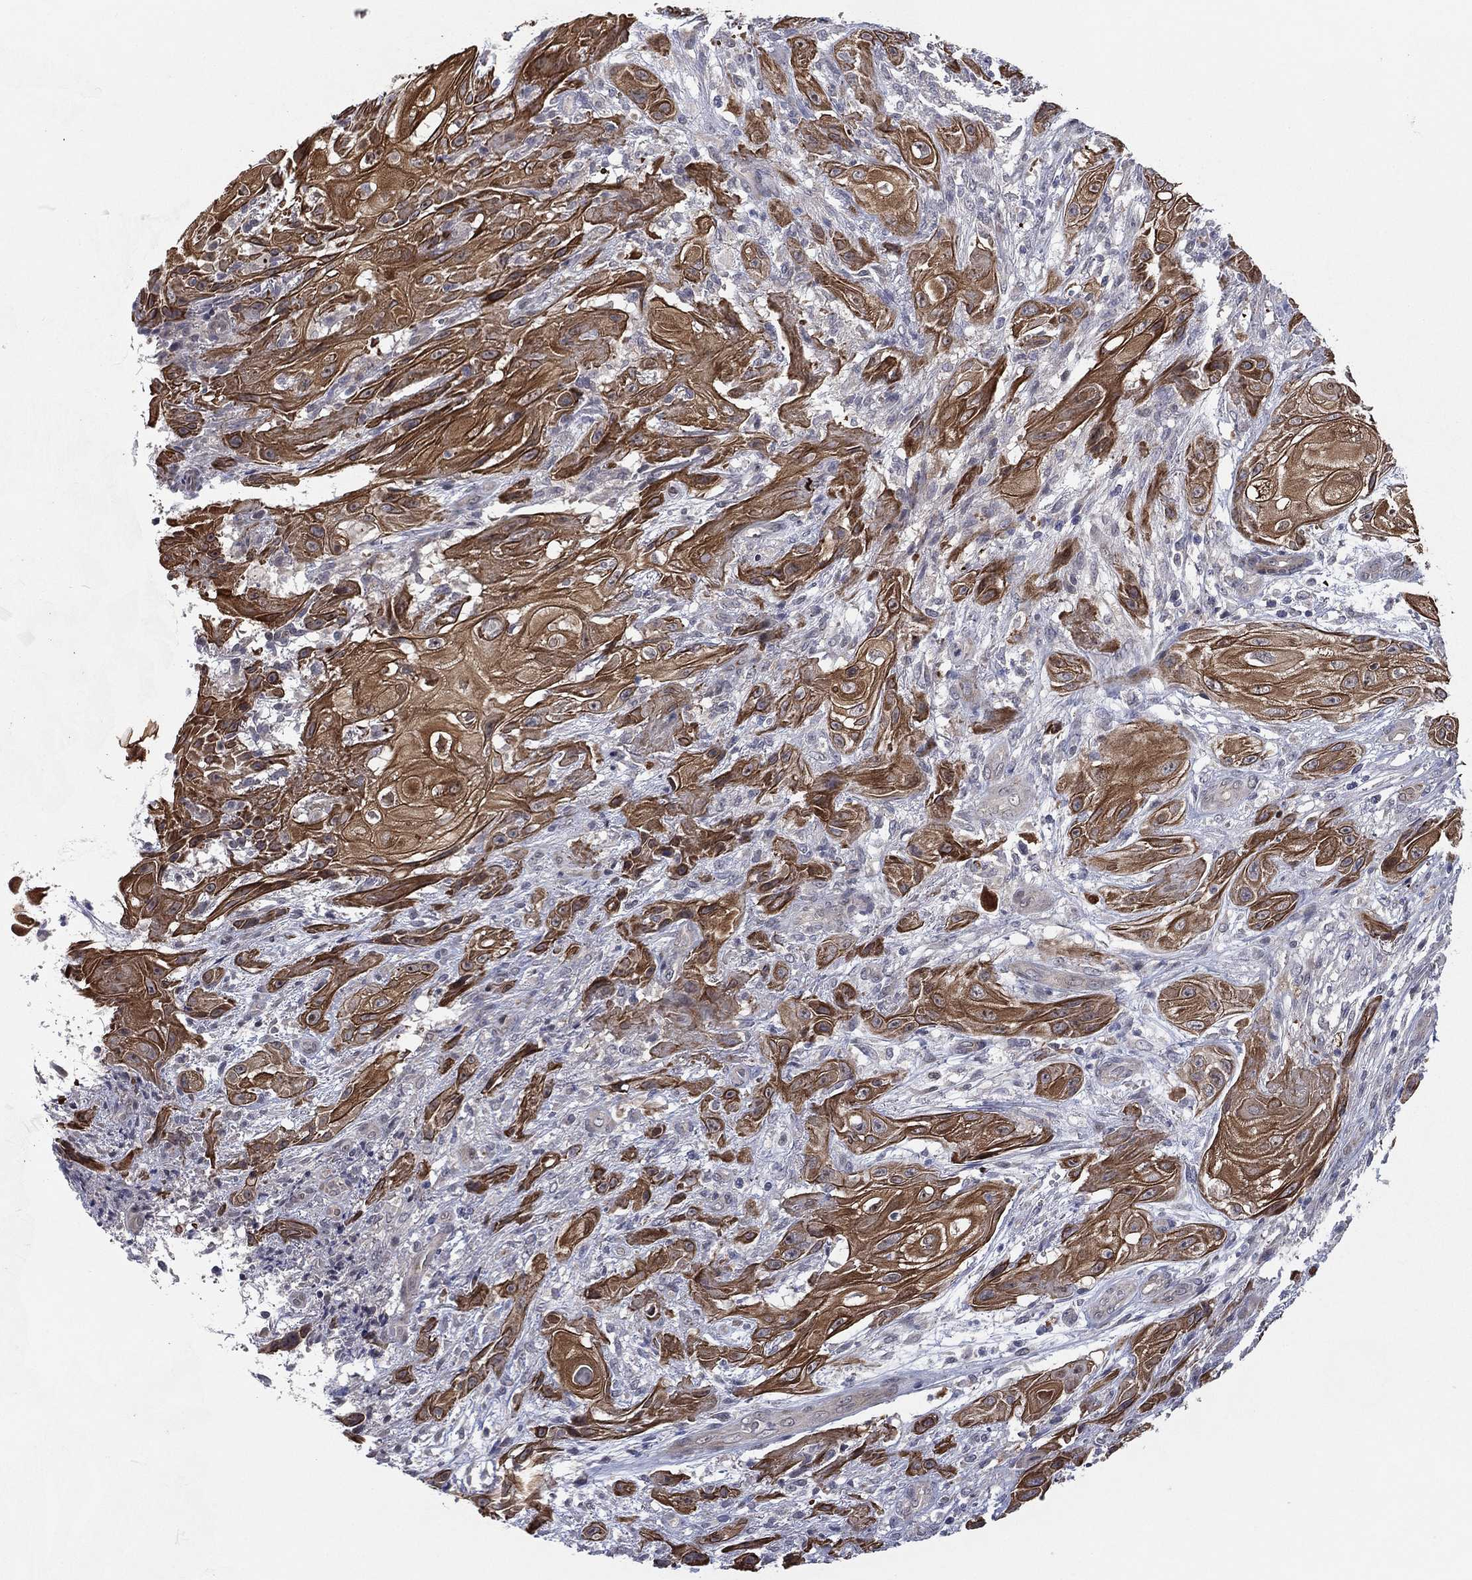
{"staining": {"intensity": "strong", "quantity": ">75%", "location": "cytoplasmic/membranous"}, "tissue": "skin cancer", "cell_type": "Tumor cells", "image_type": "cancer", "snomed": [{"axis": "morphology", "description": "Squamous cell carcinoma, NOS"}, {"axis": "topography", "description": "Skin"}], "caption": "High-power microscopy captured an immunohistochemistry image of skin cancer, revealing strong cytoplasmic/membranous positivity in approximately >75% of tumor cells. The protein is stained brown, and the nuclei are stained in blue (DAB (3,3'-diaminobenzidine) IHC with brightfield microscopy, high magnification).", "gene": "KAT14", "patient": {"sex": "male", "age": 62}}